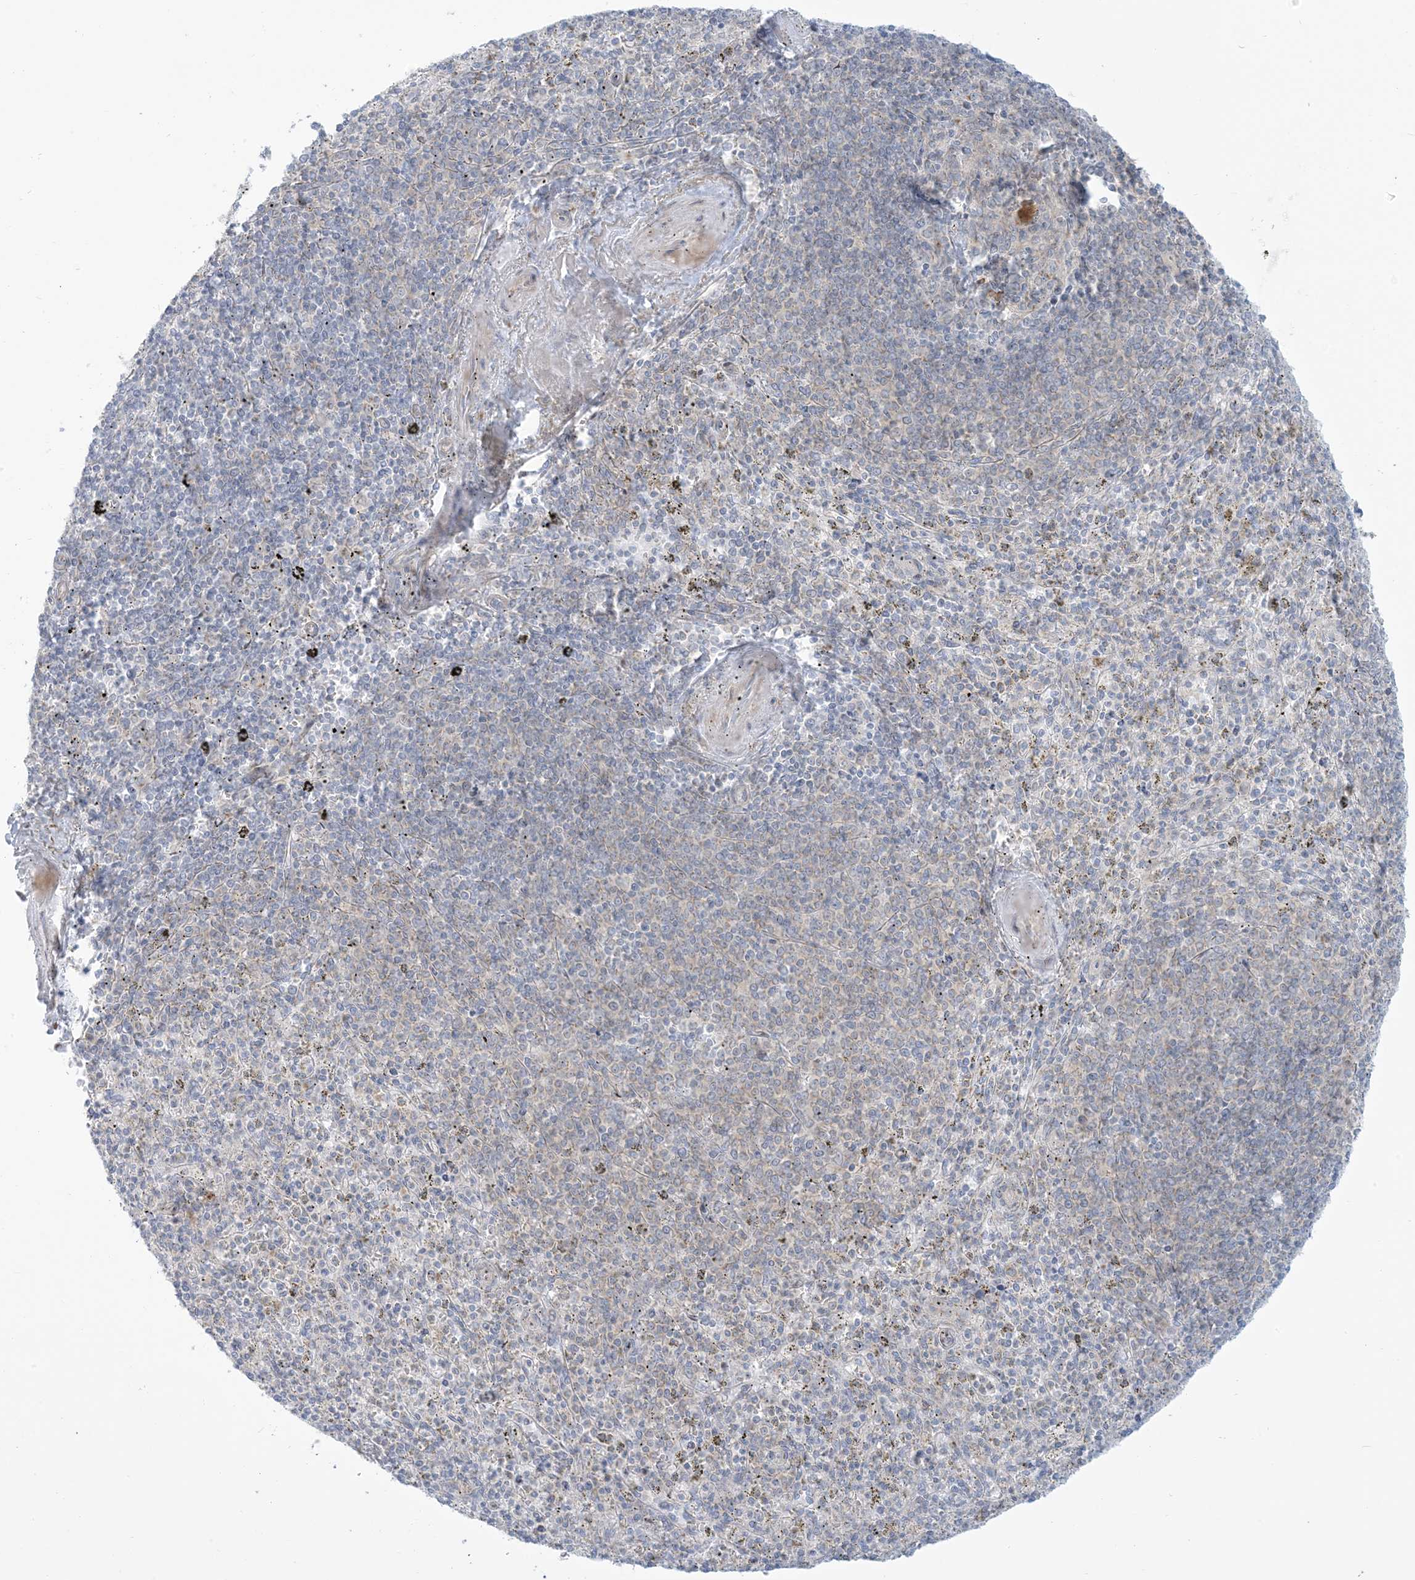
{"staining": {"intensity": "negative", "quantity": "none", "location": "none"}, "tissue": "spleen", "cell_type": "Cells in red pulp", "image_type": "normal", "snomed": [{"axis": "morphology", "description": "Normal tissue, NOS"}, {"axis": "topography", "description": "Spleen"}], "caption": "This is a photomicrograph of immunohistochemistry staining of unremarkable spleen, which shows no staining in cells in red pulp. (DAB (3,3'-diaminobenzidine) IHC visualized using brightfield microscopy, high magnification).", "gene": "AFTPH", "patient": {"sex": "male", "age": 72}}